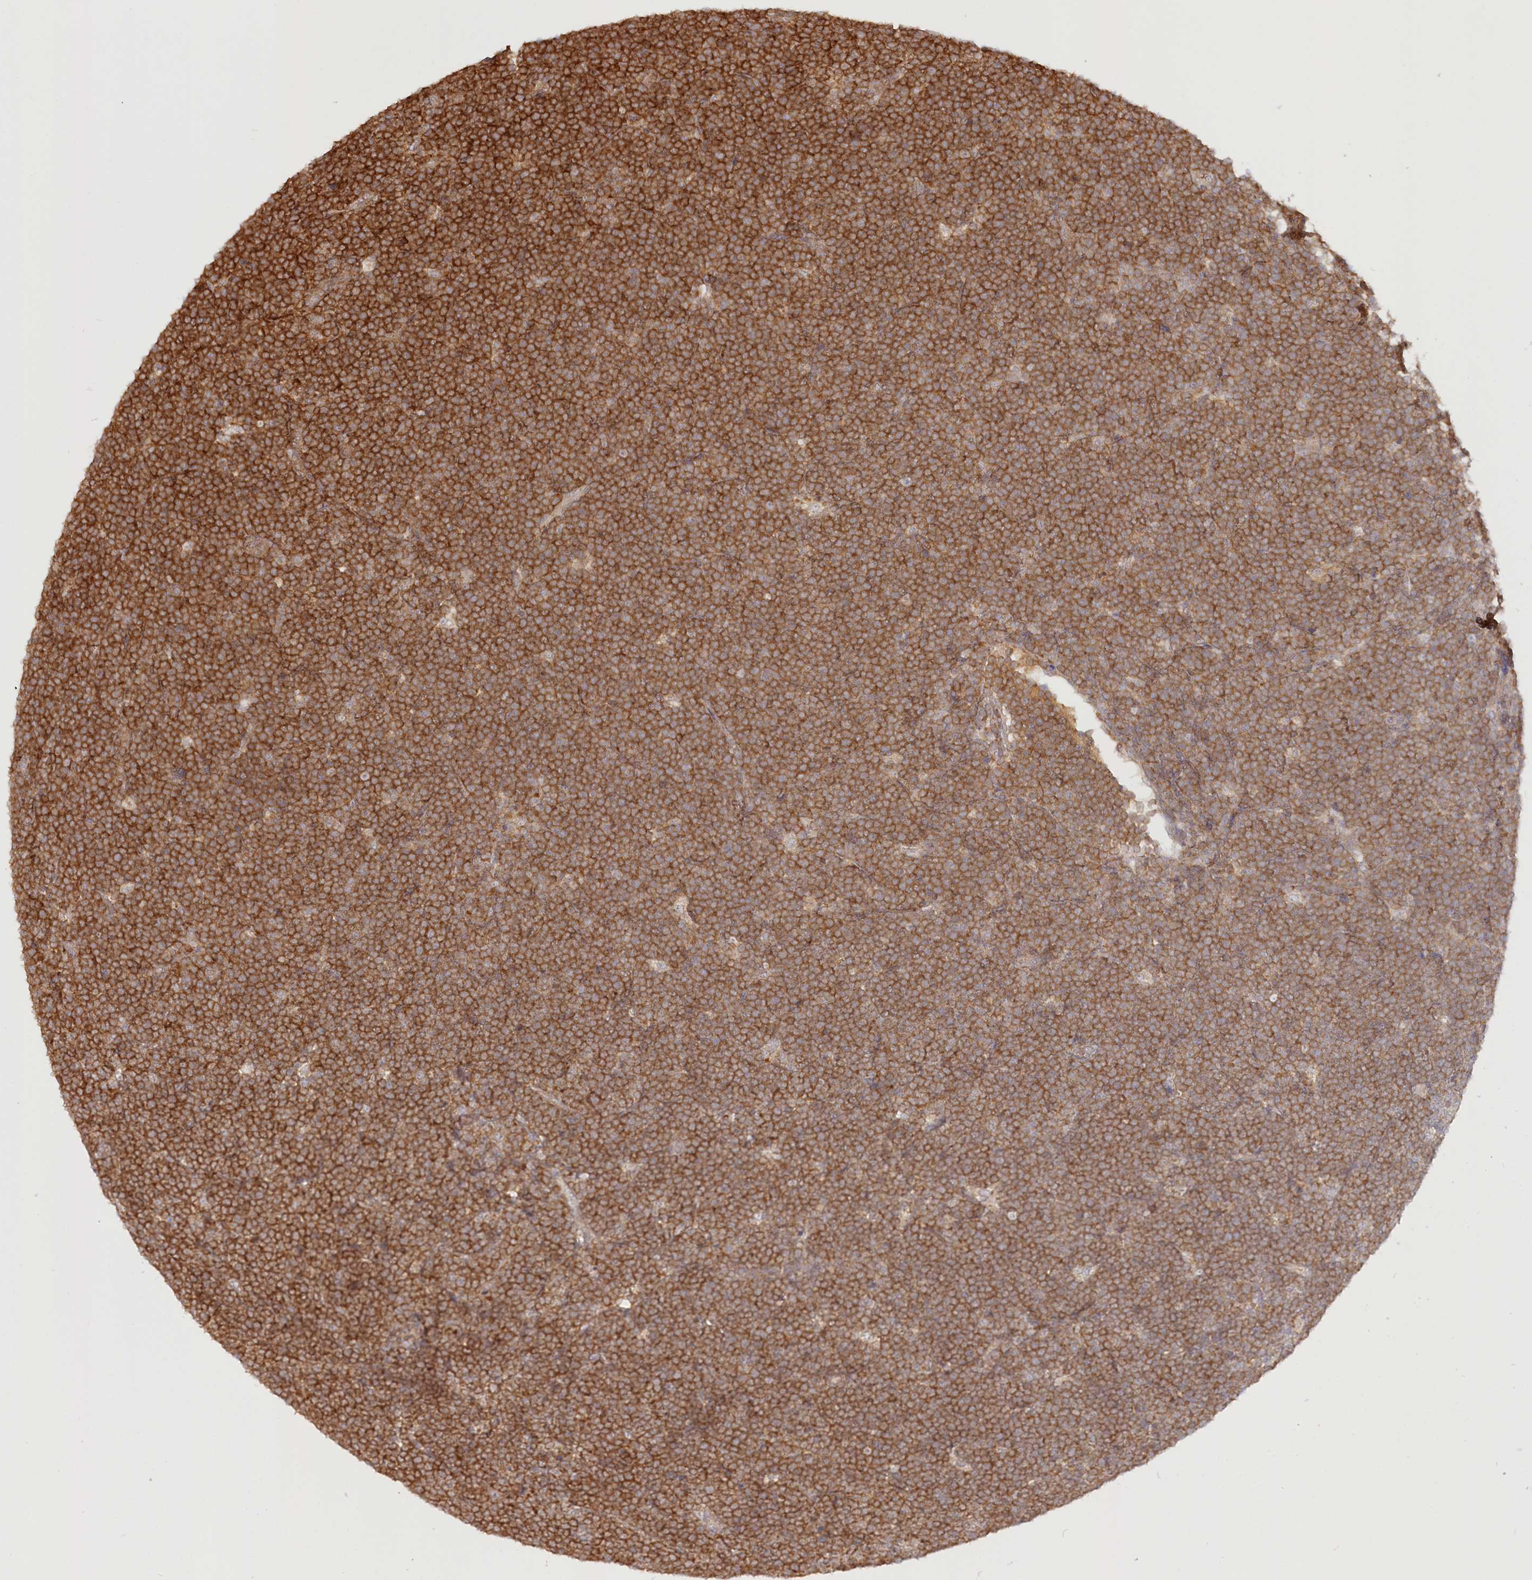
{"staining": {"intensity": "strong", "quantity": ">75%", "location": "cytoplasmic/membranous"}, "tissue": "lymphoma", "cell_type": "Tumor cells", "image_type": "cancer", "snomed": [{"axis": "morphology", "description": "Malignant lymphoma, non-Hodgkin's type, High grade"}, {"axis": "topography", "description": "Lymph node"}], "caption": "The micrograph shows a brown stain indicating the presence of a protein in the cytoplasmic/membranous of tumor cells in high-grade malignant lymphoma, non-Hodgkin's type.", "gene": "INPP4B", "patient": {"sex": "male", "age": 13}}